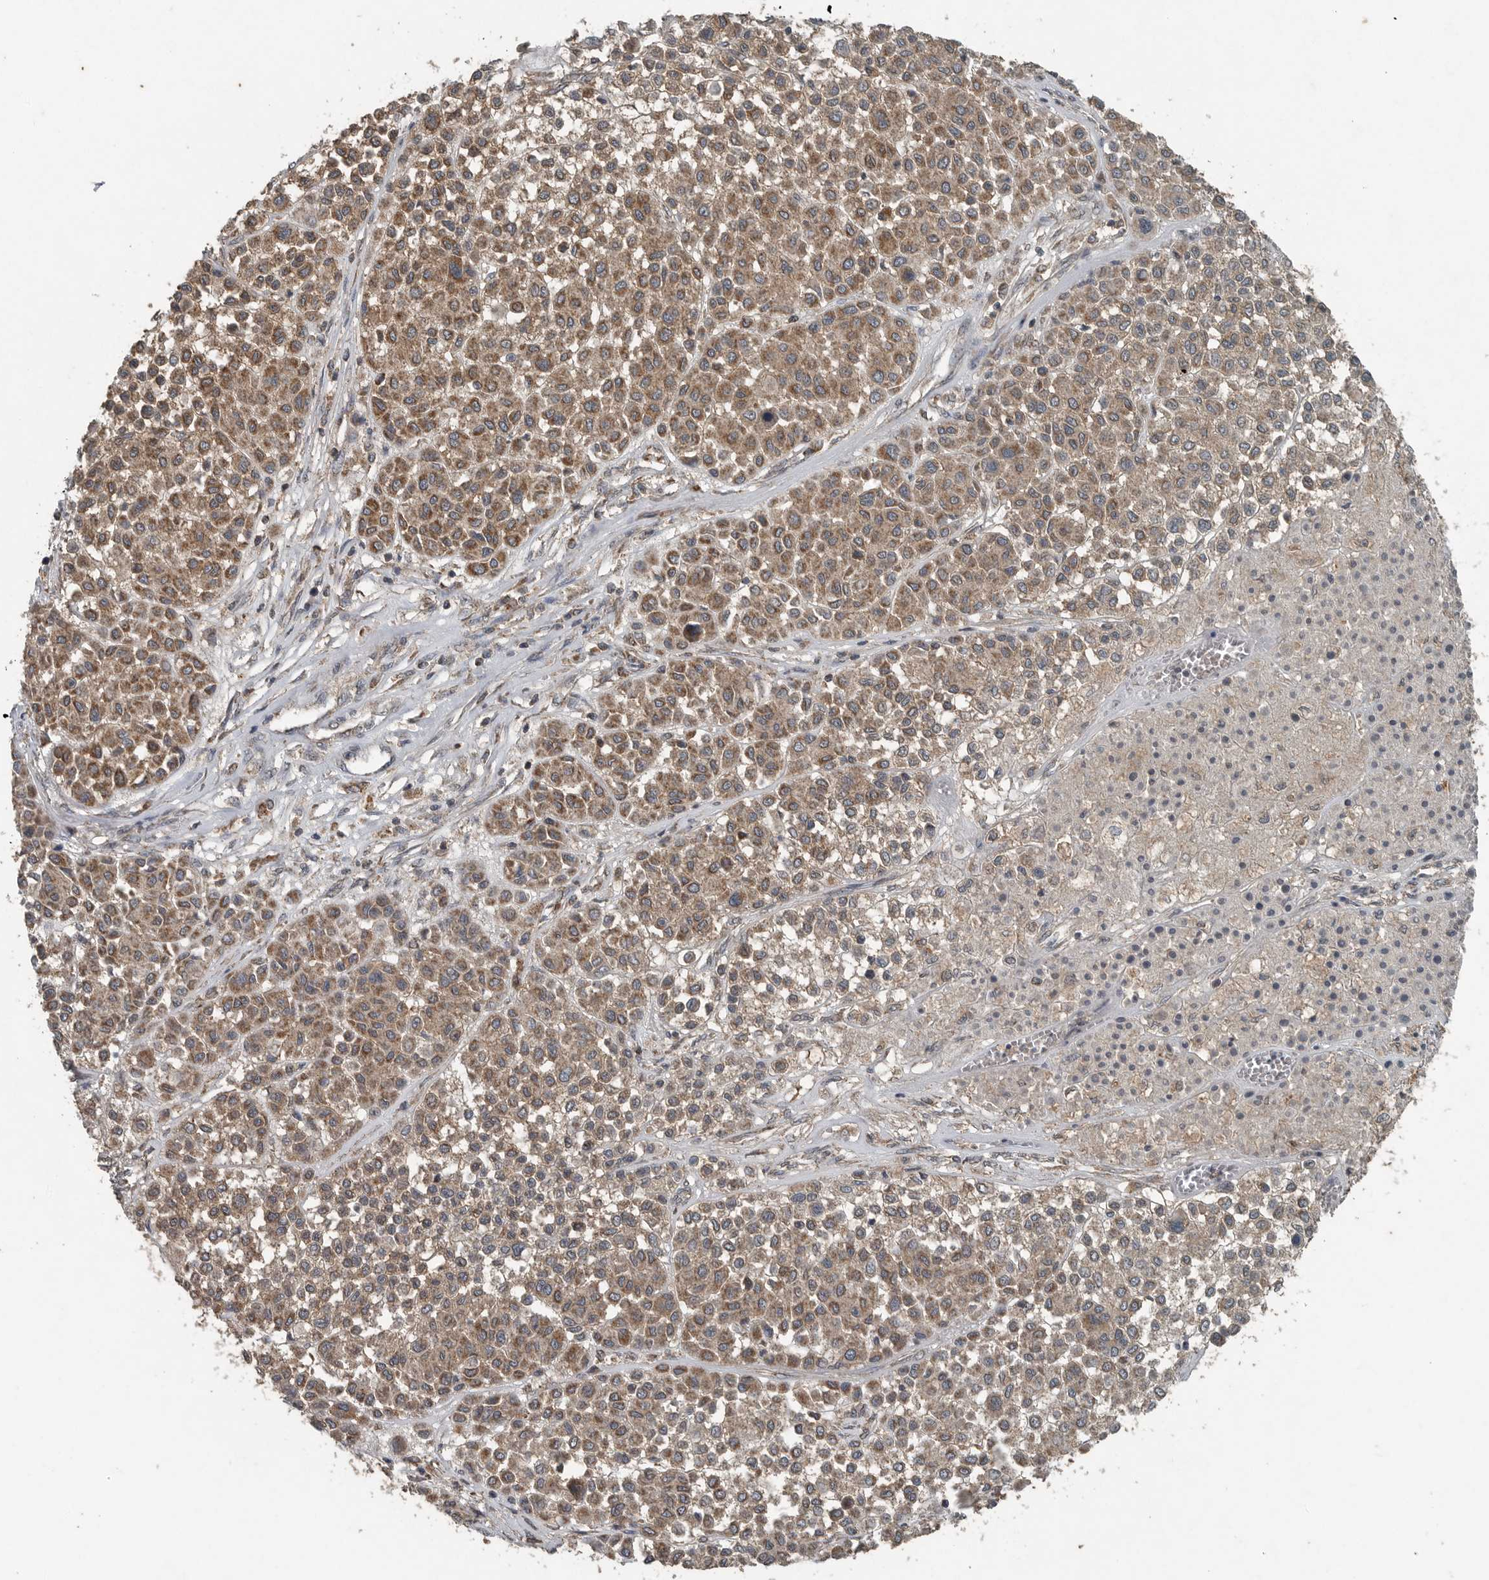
{"staining": {"intensity": "negative", "quantity": "none", "location": "none"}, "tissue": "melanoma", "cell_type": "Tumor cells", "image_type": "cancer", "snomed": [{"axis": "morphology", "description": "Malignant melanoma, Metastatic site"}, {"axis": "topography", "description": "Soft tissue"}], "caption": "Tumor cells are negative for brown protein staining in melanoma.", "gene": "IL6ST", "patient": {"sex": "male", "age": 41}}